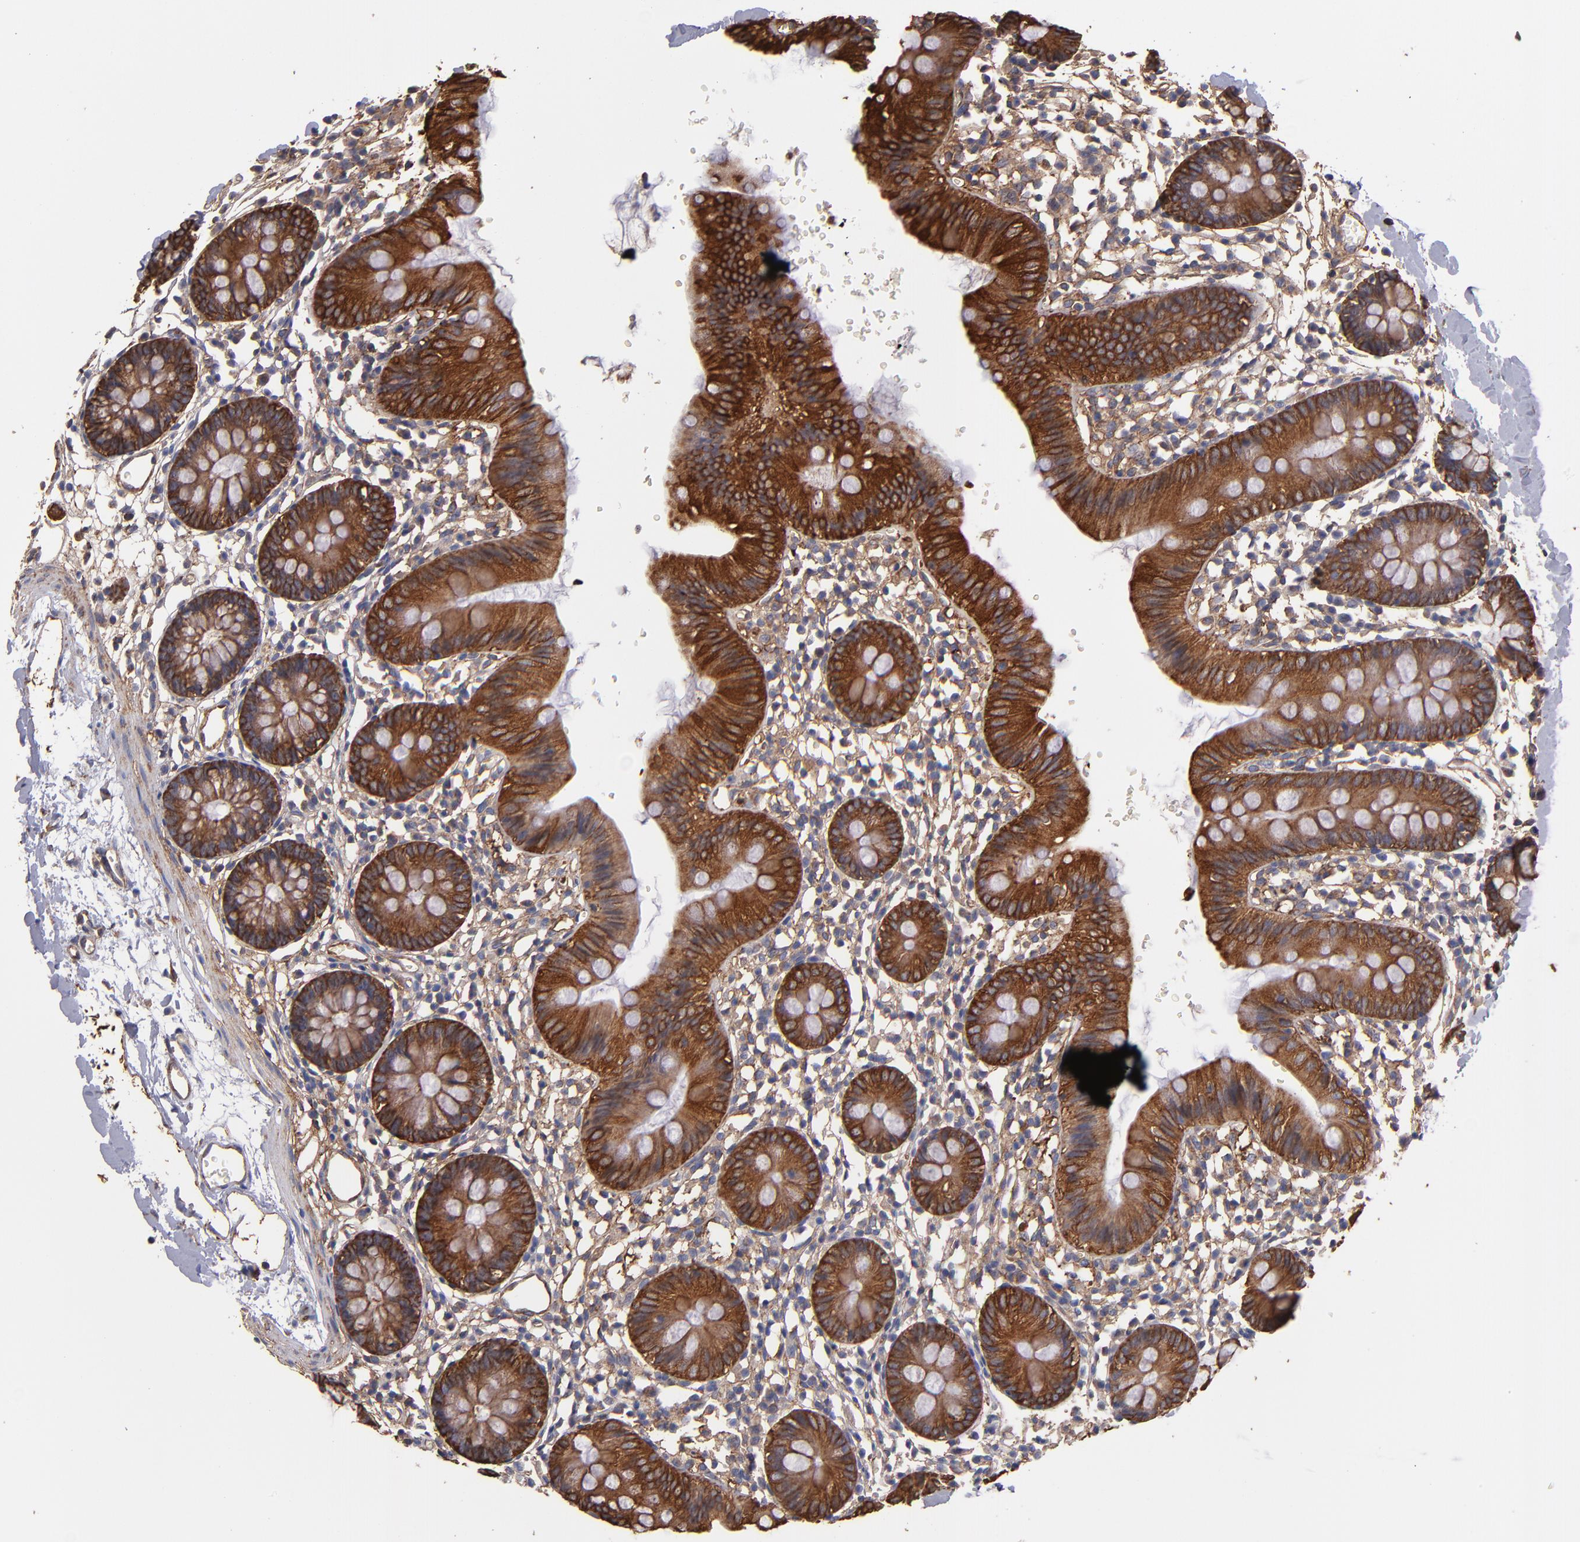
{"staining": {"intensity": "moderate", "quantity": ">75%", "location": "cytoplasmic/membranous"}, "tissue": "colon", "cell_type": "Endothelial cells", "image_type": "normal", "snomed": [{"axis": "morphology", "description": "Normal tissue, NOS"}, {"axis": "topography", "description": "Colon"}], "caption": "A brown stain labels moderate cytoplasmic/membranous staining of a protein in endothelial cells of unremarkable colon. (Brightfield microscopy of DAB IHC at high magnification).", "gene": "MVP", "patient": {"sex": "male", "age": 14}}